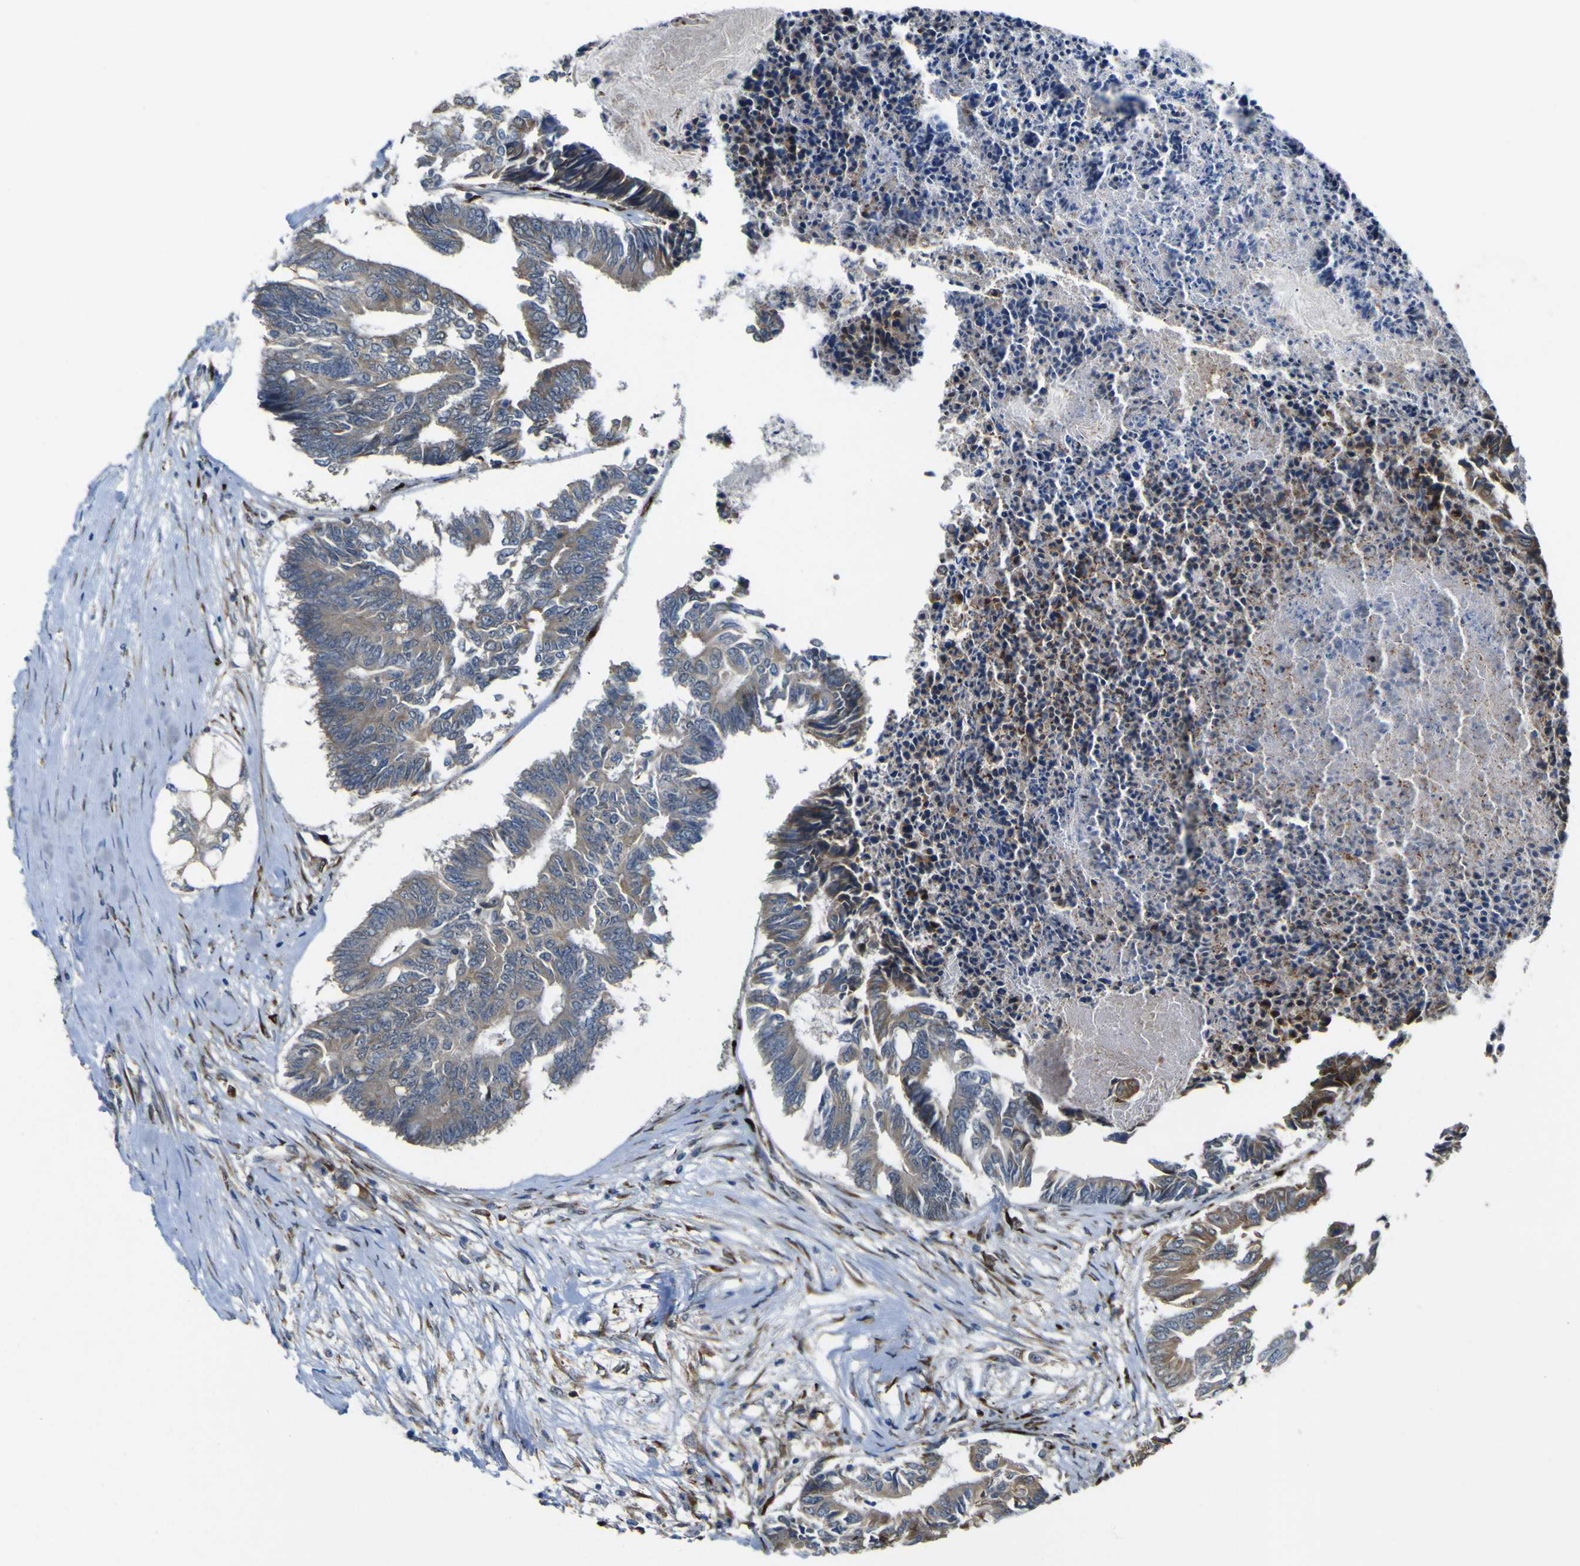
{"staining": {"intensity": "moderate", "quantity": ">75%", "location": "cytoplasmic/membranous"}, "tissue": "colorectal cancer", "cell_type": "Tumor cells", "image_type": "cancer", "snomed": [{"axis": "morphology", "description": "Adenocarcinoma, NOS"}, {"axis": "topography", "description": "Rectum"}], "caption": "Tumor cells show moderate cytoplasmic/membranous expression in approximately >75% of cells in colorectal adenocarcinoma. Immunohistochemistry stains the protein of interest in brown and the nuclei are stained blue.", "gene": "LBHD1", "patient": {"sex": "male", "age": 63}}